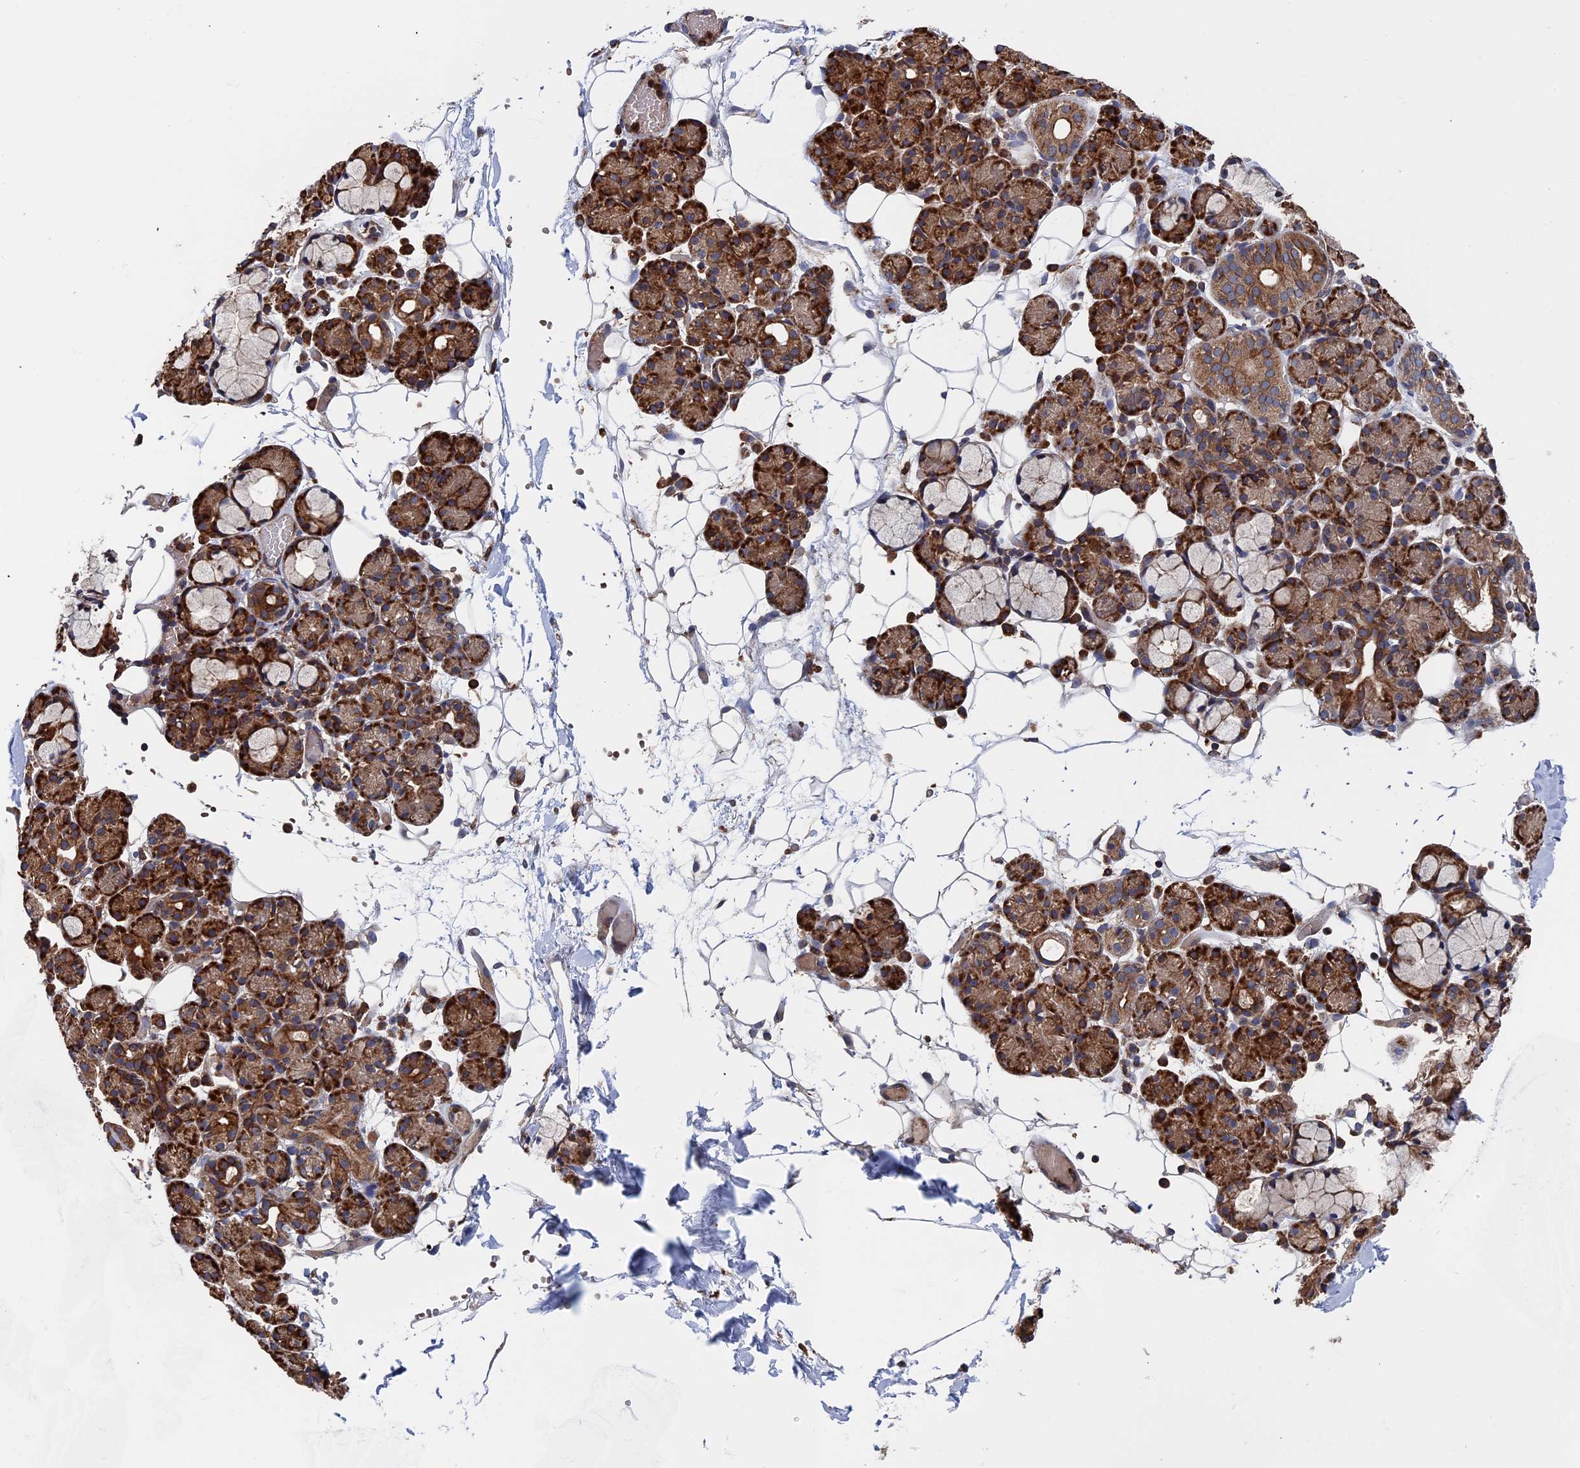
{"staining": {"intensity": "strong", "quantity": ">75%", "location": "cytoplasmic/membranous"}, "tissue": "salivary gland", "cell_type": "Glandular cells", "image_type": "normal", "snomed": [{"axis": "morphology", "description": "Normal tissue, NOS"}, {"axis": "topography", "description": "Salivary gland"}], "caption": "DAB (3,3'-diaminobenzidine) immunohistochemical staining of unremarkable human salivary gland exhibits strong cytoplasmic/membranous protein expression in approximately >75% of glandular cells.", "gene": "RPUSD1", "patient": {"sex": "male", "age": 63}}